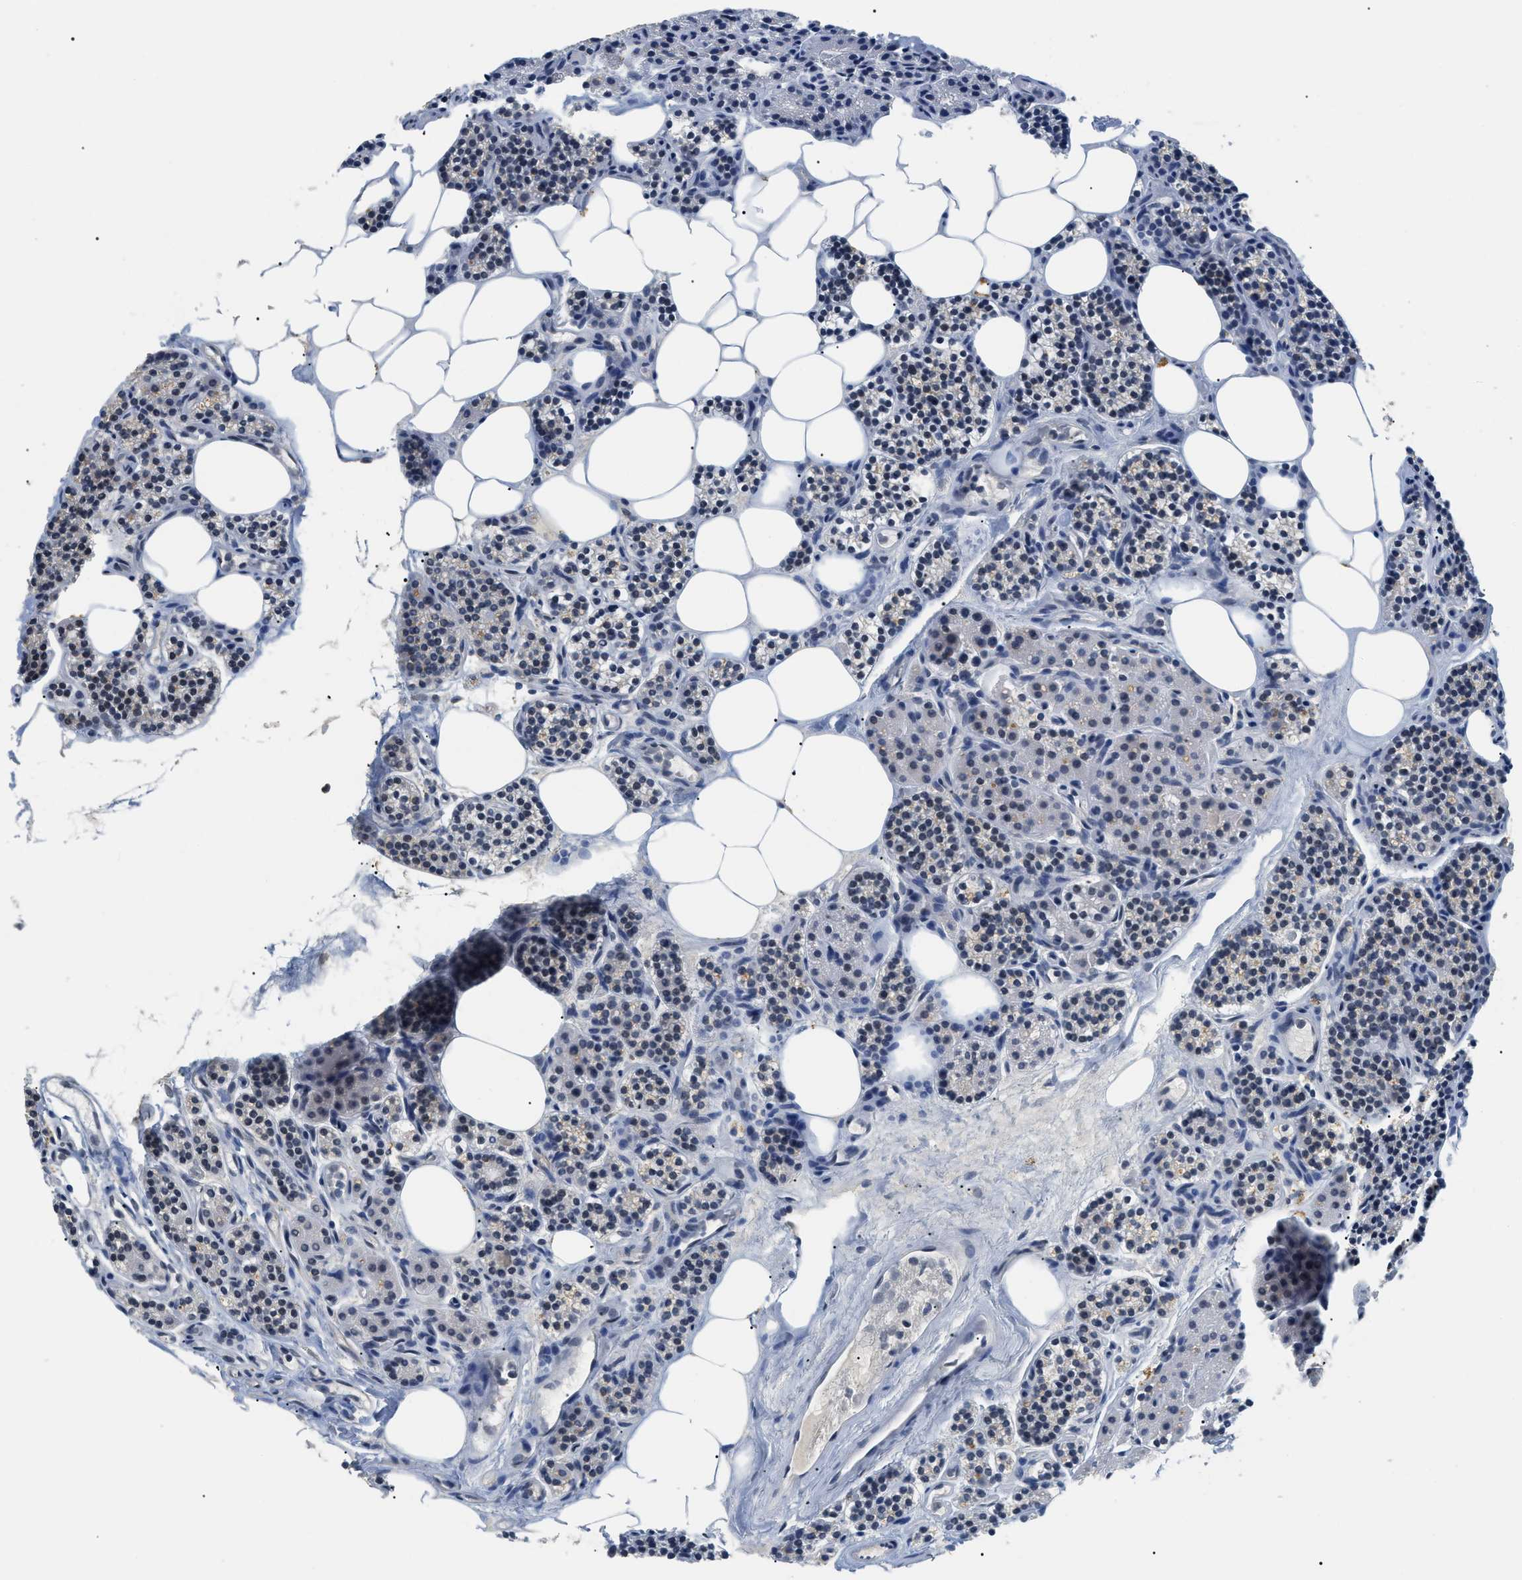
{"staining": {"intensity": "moderate", "quantity": "25%-75%", "location": "nuclear"}, "tissue": "parathyroid gland", "cell_type": "Glandular cells", "image_type": "normal", "snomed": [{"axis": "morphology", "description": "Normal tissue, NOS"}, {"axis": "morphology", "description": "Adenoma, NOS"}, {"axis": "topography", "description": "Parathyroid gland"}], "caption": "Protein analysis of unremarkable parathyroid gland shows moderate nuclear staining in approximately 25%-75% of glandular cells. The staining was performed using DAB (3,3'-diaminobenzidine), with brown indicating positive protein expression. Nuclei are stained blue with hematoxylin.", "gene": "MZF1", "patient": {"sex": "female", "age": 74}}